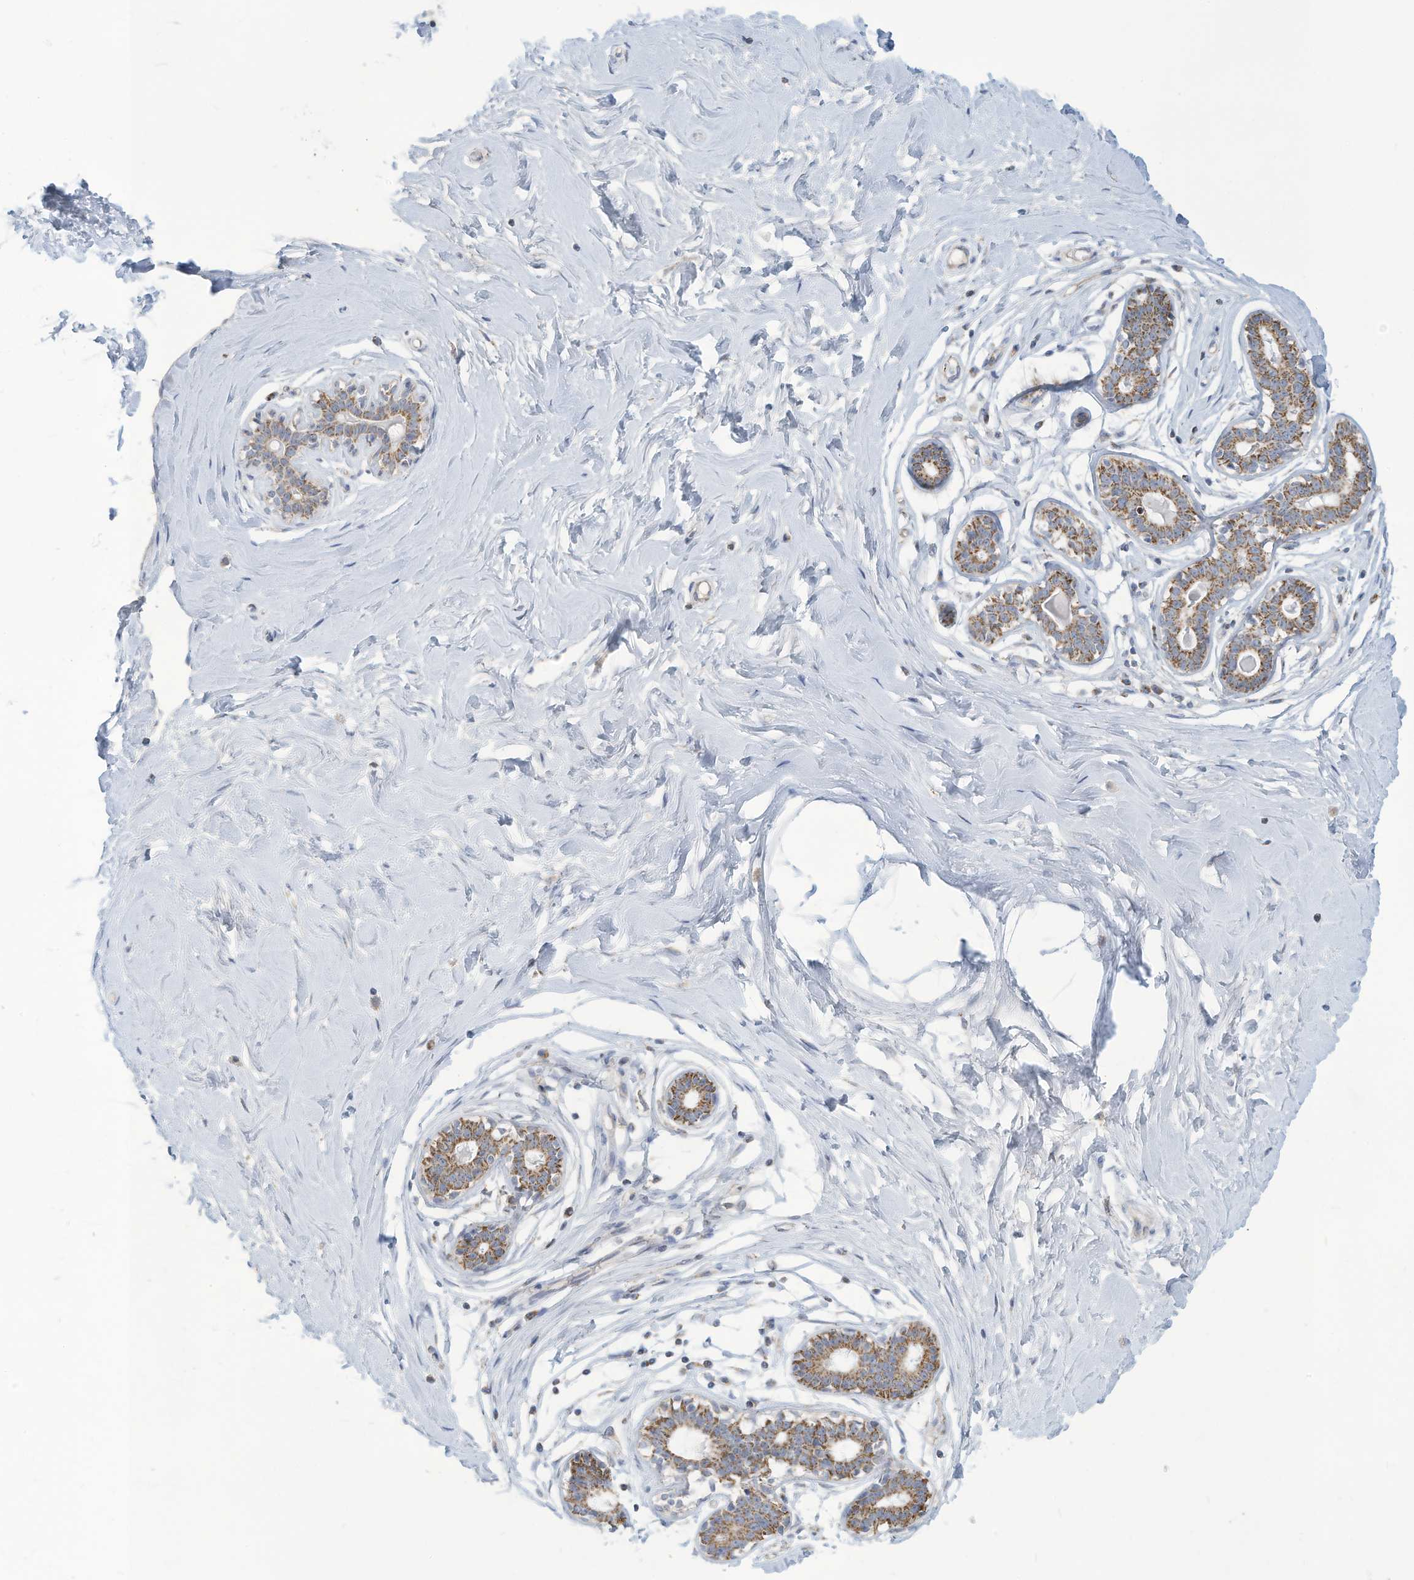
{"staining": {"intensity": "negative", "quantity": "none", "location": "none"}, "tissue": "breast", "cell_type": "Adipocytes", "image_type": "normal", "snomed": [{"axis": "morphology", "description": "Normal tissue, NOS"}, {"axis": "morphology", "description": "Adenoma, NOS"}, {"axis": "topography", "description": "Breast"}], "caption": "A high-resolution photomicrograph shows immunohistochemistry (IHC) staining of normal breast, which demonstrates no significant staining in adipocytes. (DAB IHC visualized using brightfield microscopy, high magnification).", "gene": "NLN", "patient": {"sex": "female", "age": 23}}